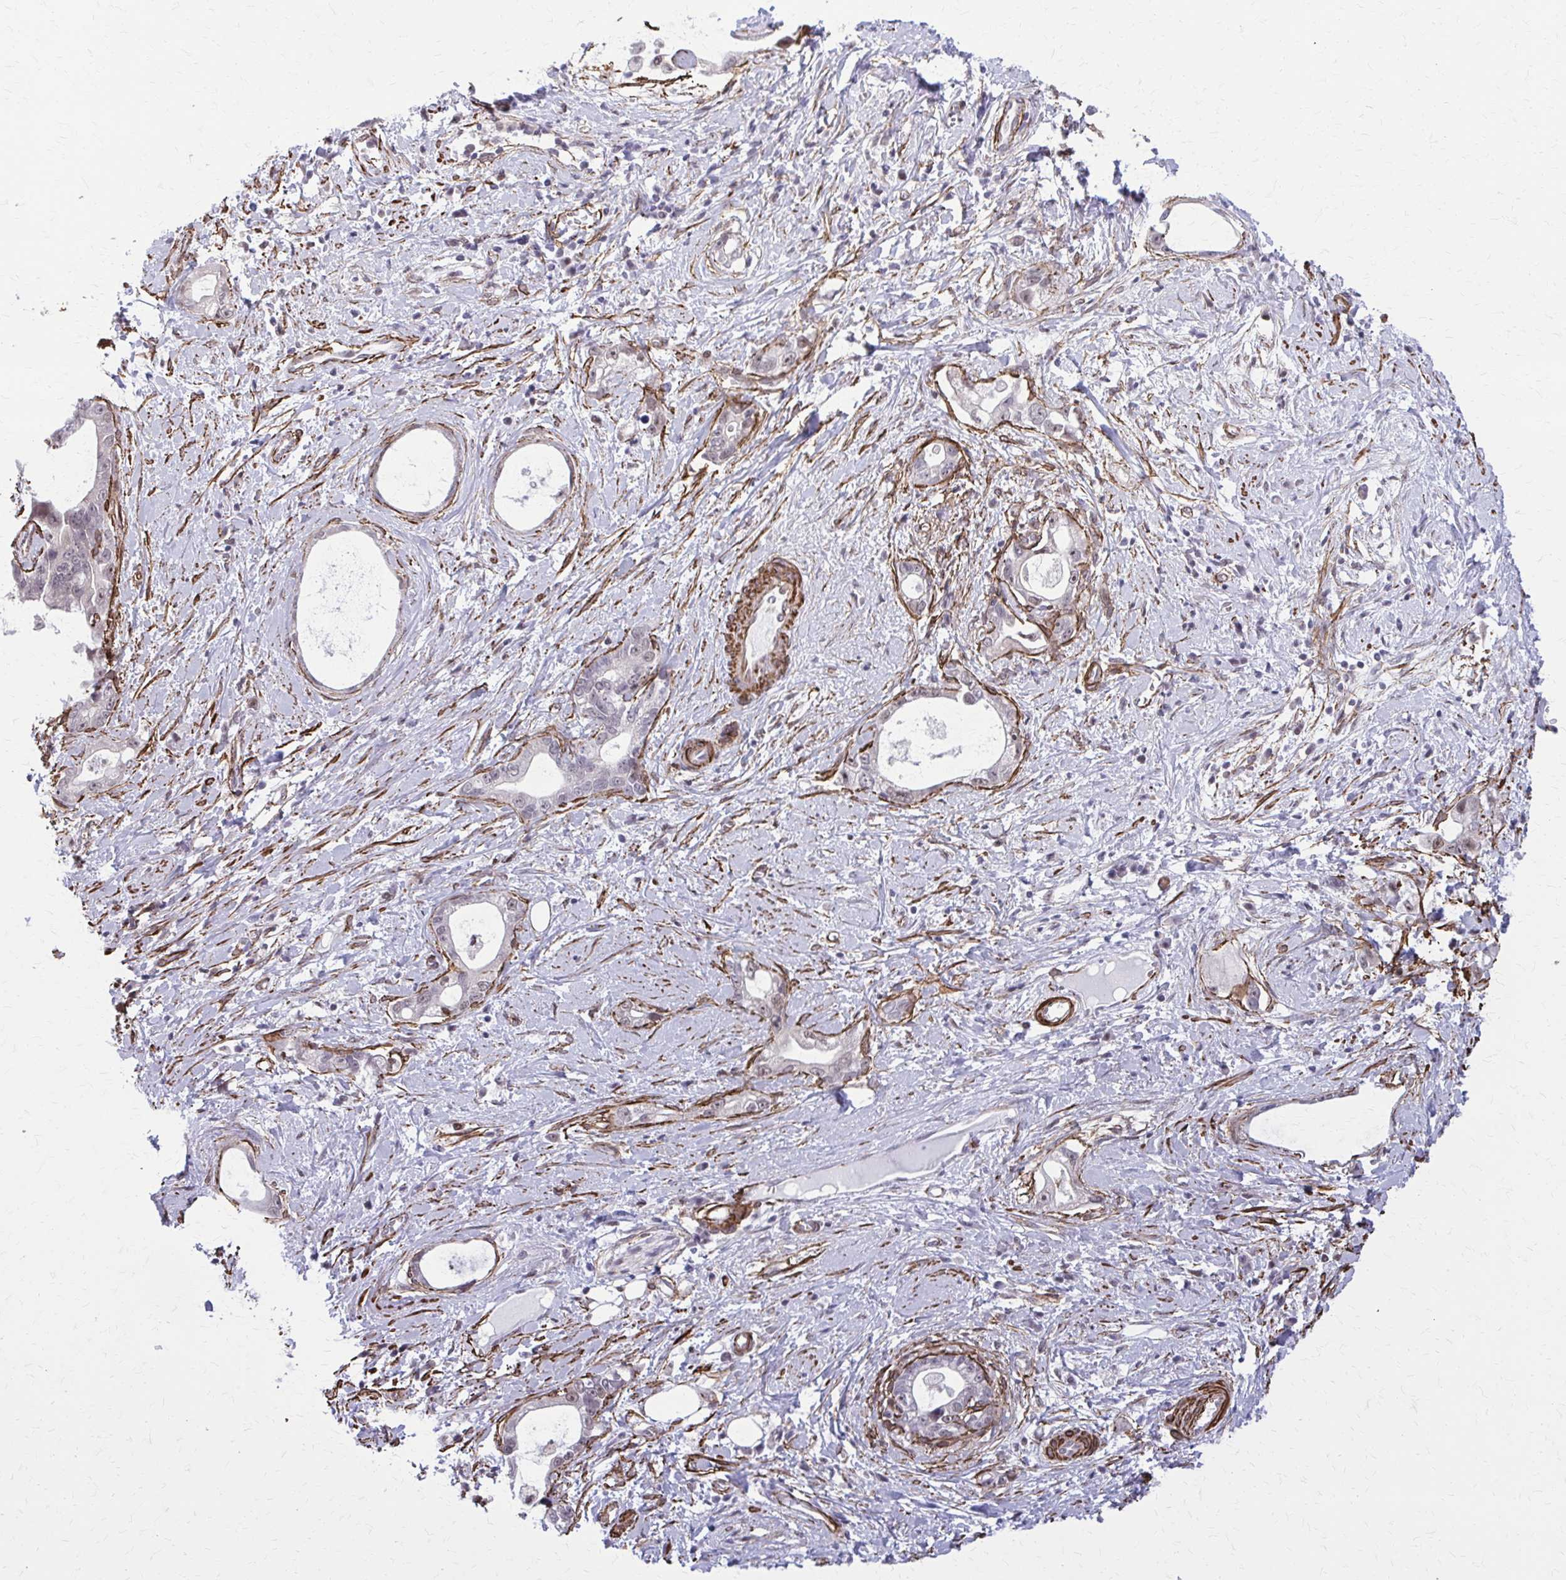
{"staining": {"intensity": "weak", "quantity": "25%-75%", "location": "nuclear"}, "tissue": "stomach cancer", "cell_type": "Tumor cells", "image_type": "cancer", "snomed": [{"axis": "morphology", "description": "Adenocarcinoma, NOS"}, {"axis": "topography", "description": "Stomach"}], "caption": "Stomach adenocarcinoma tissue exhibits weak nuclear expression in about 25%-75% of tumor cells", "gene": "NRBF2", "patient": {"sex": "male", "age": 55}}